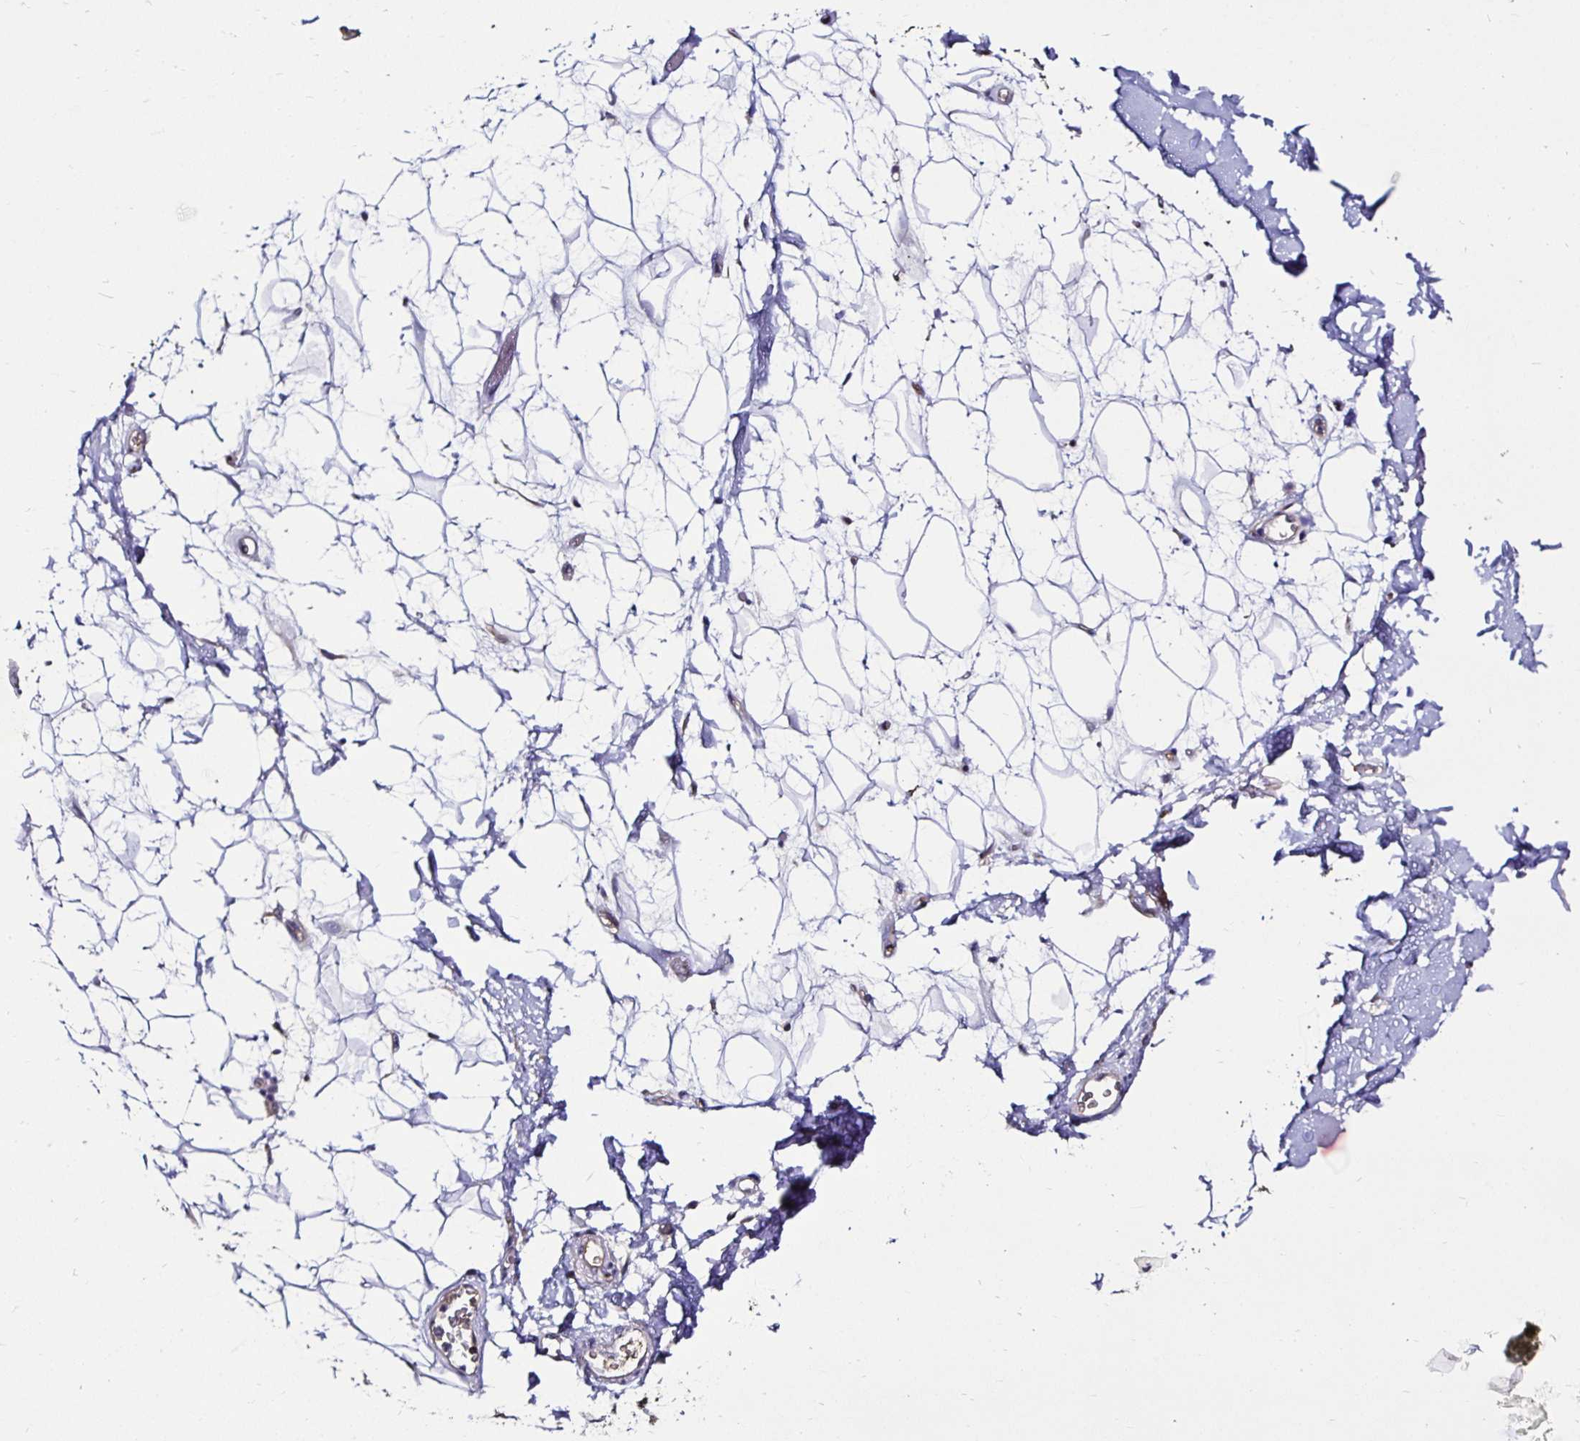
{"staining": {"intensity": "negative", "quantity": "none", "location": "none"}, "tissue": "adipose tissue", "cell_type": "Adipocytes", "image_type": "normal", "snomed": [{"axis": "morphology", "description": "Normal tissue, NOS"}, {"axis": "topography", "description": "Anal"}, {"axis": "topography", "description": "Peripheral nerve tissue"}], "caption": "DAB immunohistochemical staining of unremarkable adipose tissue demonstrates no significant staining in adipocytes.", "gene": "TXN", "patient": {"sex": "male", "age": 78}}